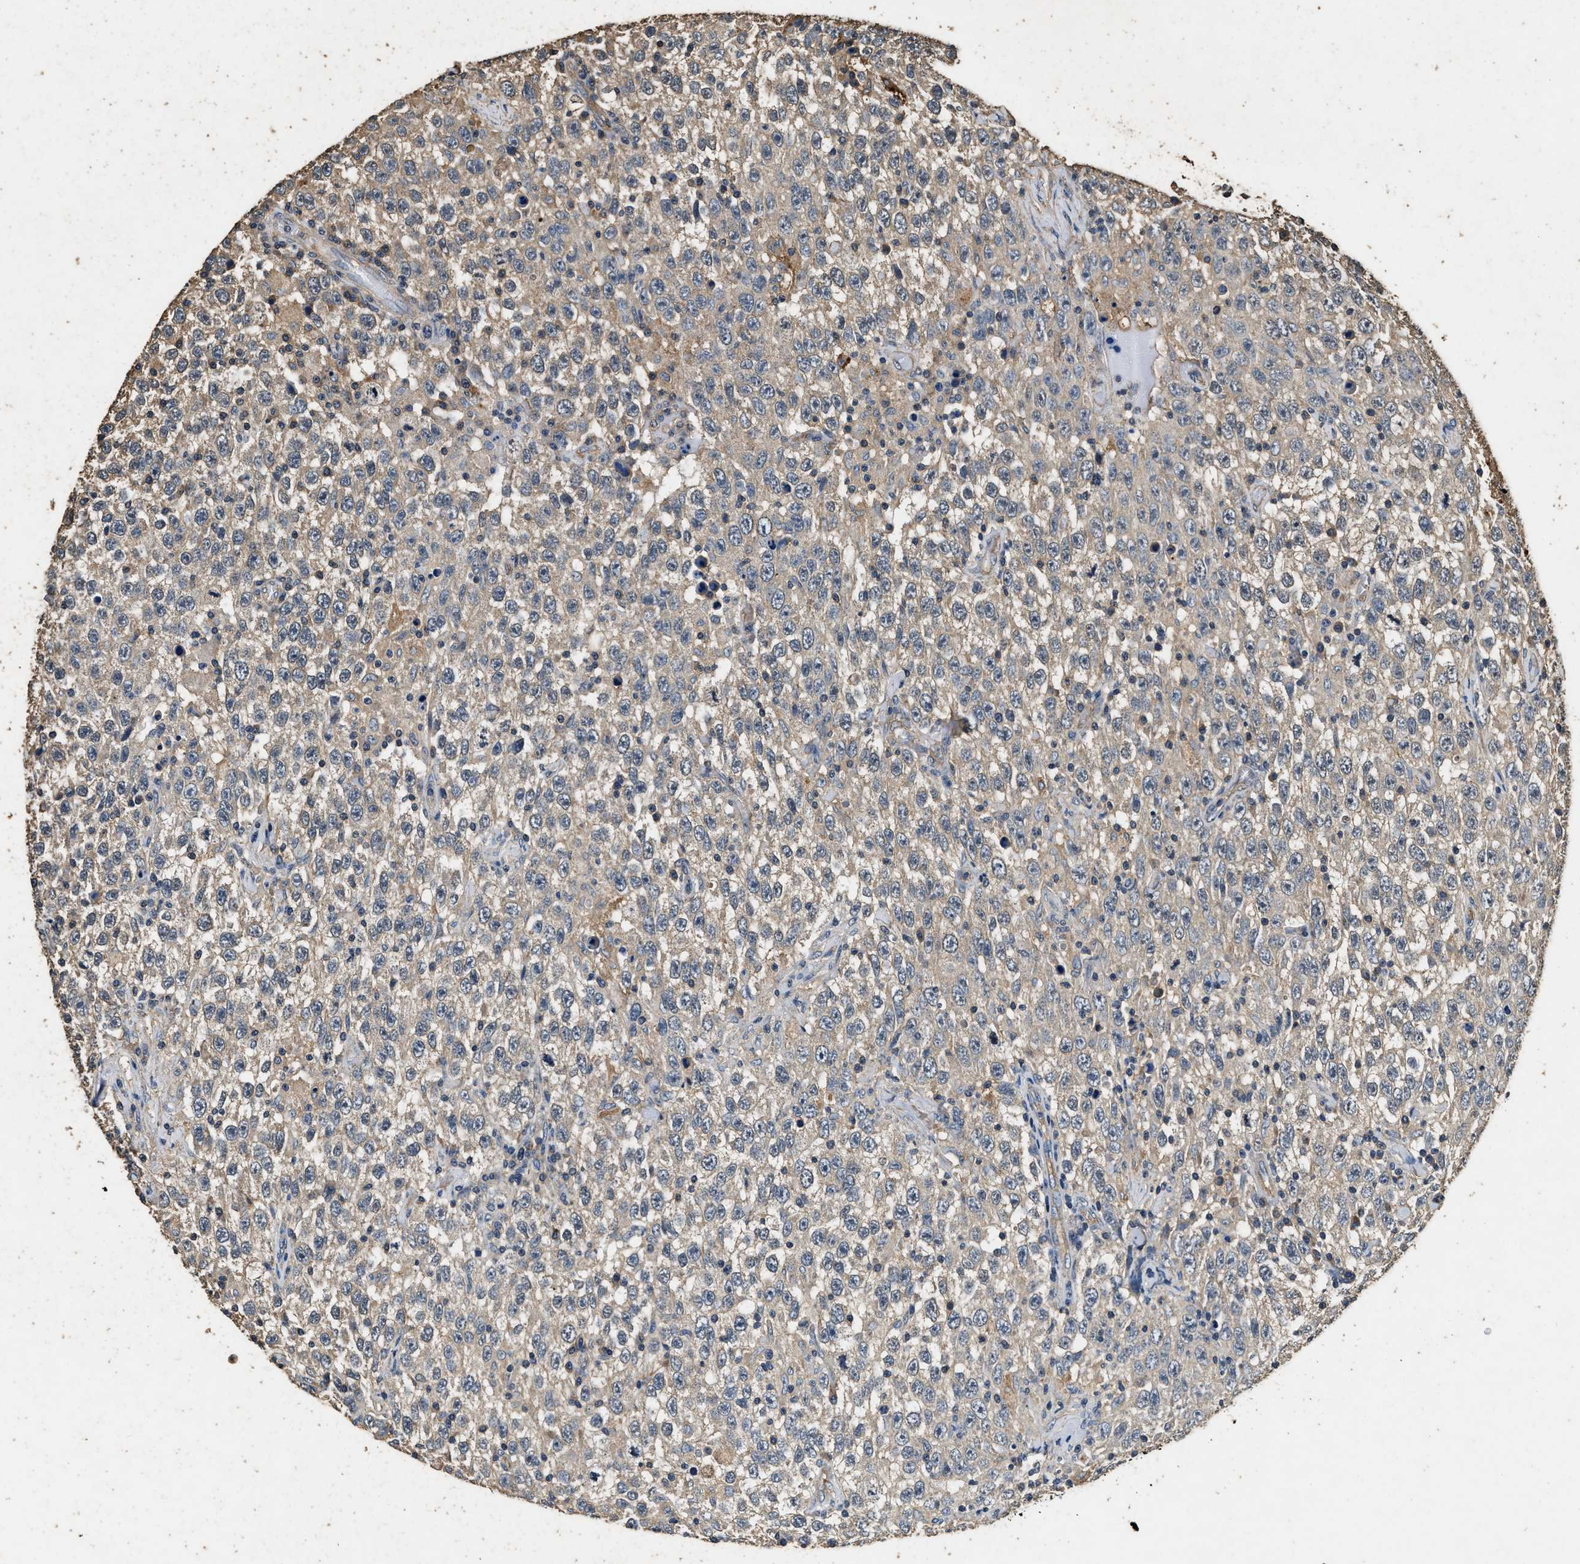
{"staining": {"intensity": "weak", "quantity": ">75%", "location": "cytoplasmic/membranous"}, "tissue": "testis cancer", "cell_type": "Tumor cells", "image_type": "cancer", "snomed": [{"axis": "morphology", "description": "Seminoma, NOS"}, {"axis": "topography", "description": "Testis"}], "caption": "An image showing weak cytoplasmic/membranous positivity in approximately >75% of tumor cells in testis cancer, as visualized by brown immunohistochemical staining.", "gene": "MIB1", "patient": {"sex": "male", "age": 41}}